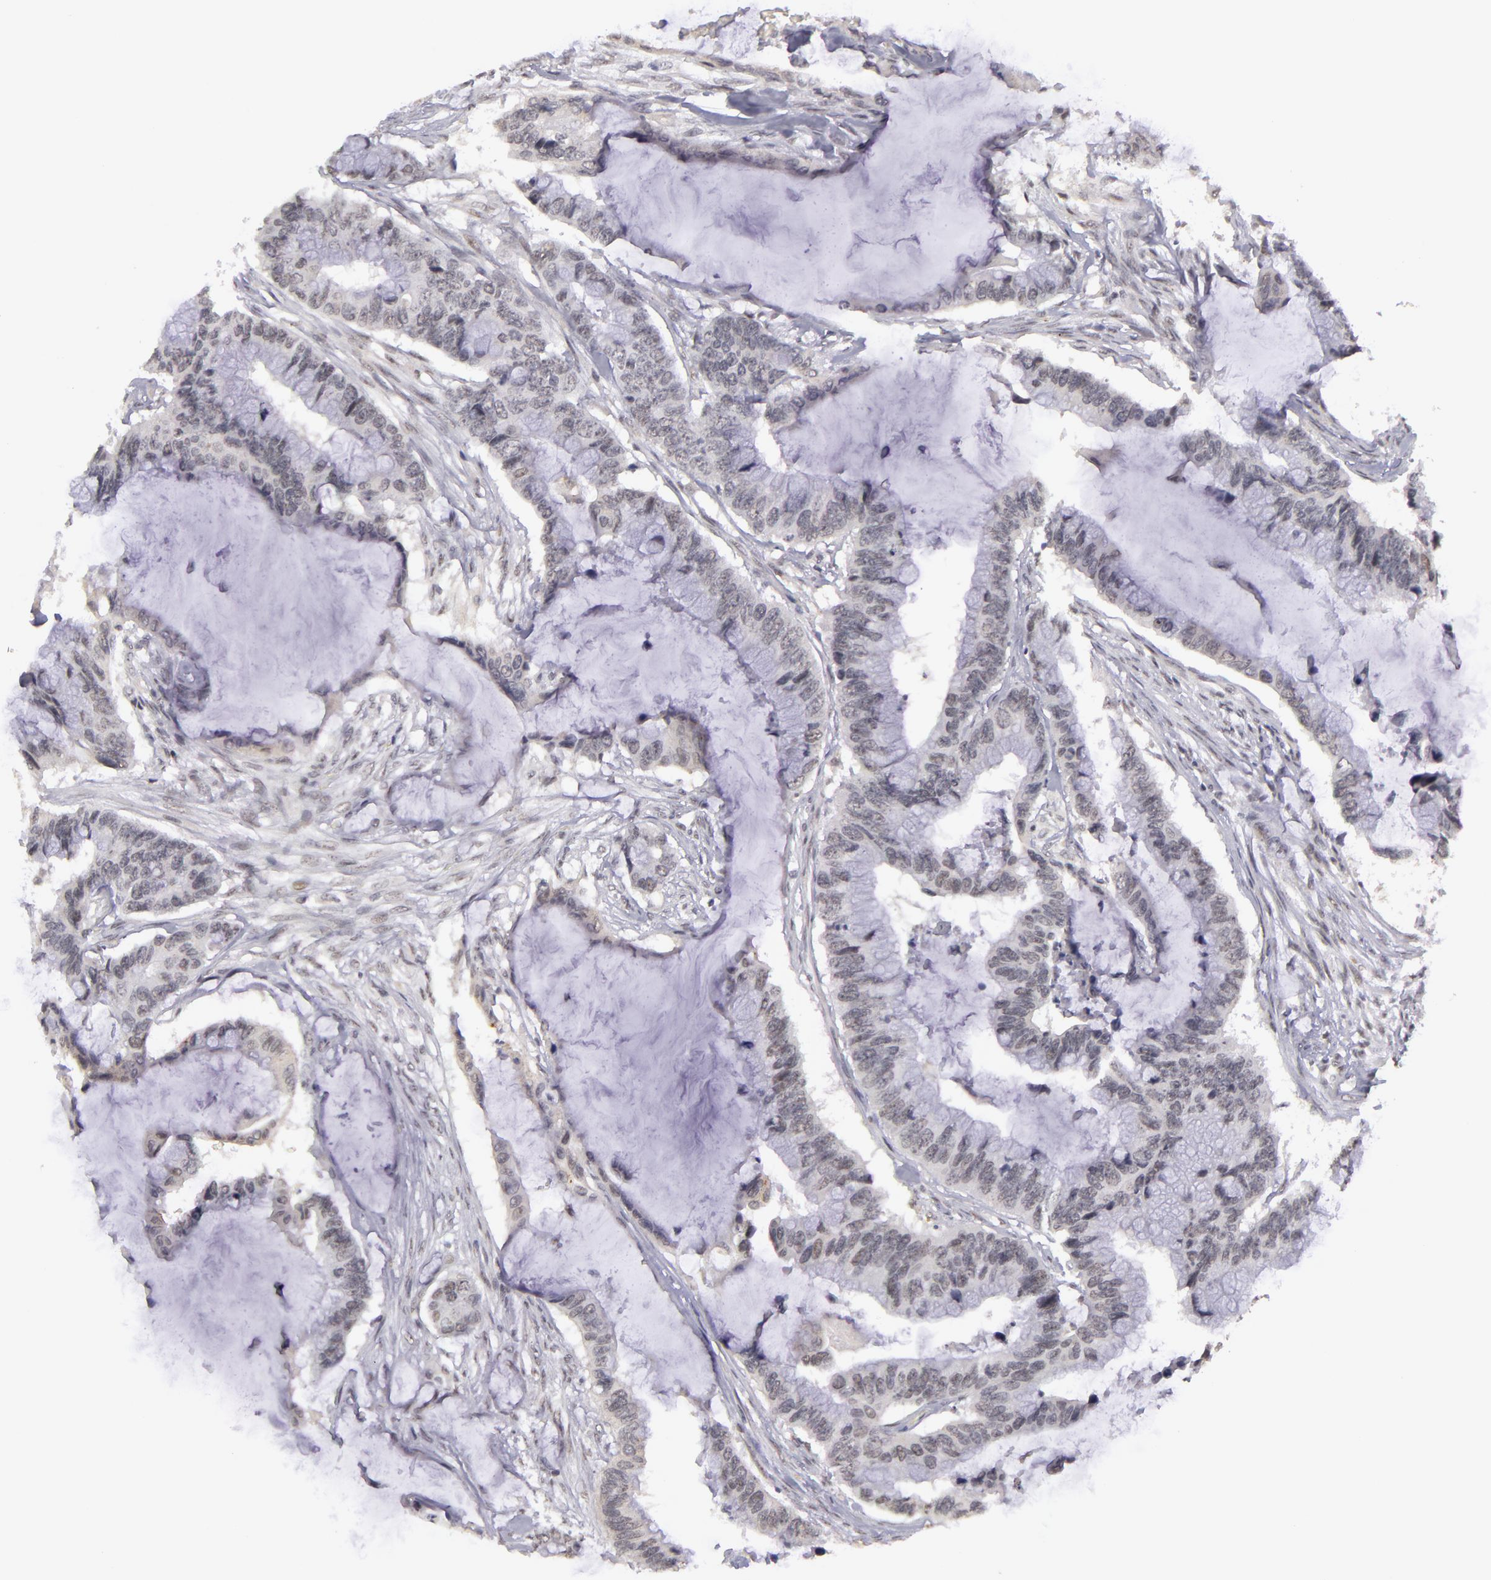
{"staining": {"intensity": "negative", "quantity": "none", "location": "none"}, "tissue": "colorectal cancer", "cell_type": "Tumor cells", "image_type": "cancer", "snomed": [{"axis": "morphology", "description": "Adenocarcinoma, NOS"}, {"axis": "topography", "description": "Rectum"}], "caption": "The photomicrograph shows no staining of tumor cells in colorectal adenocarcinoma.", "gene": "RRP7A", "patient": {"sex": "female", "age": 59}}